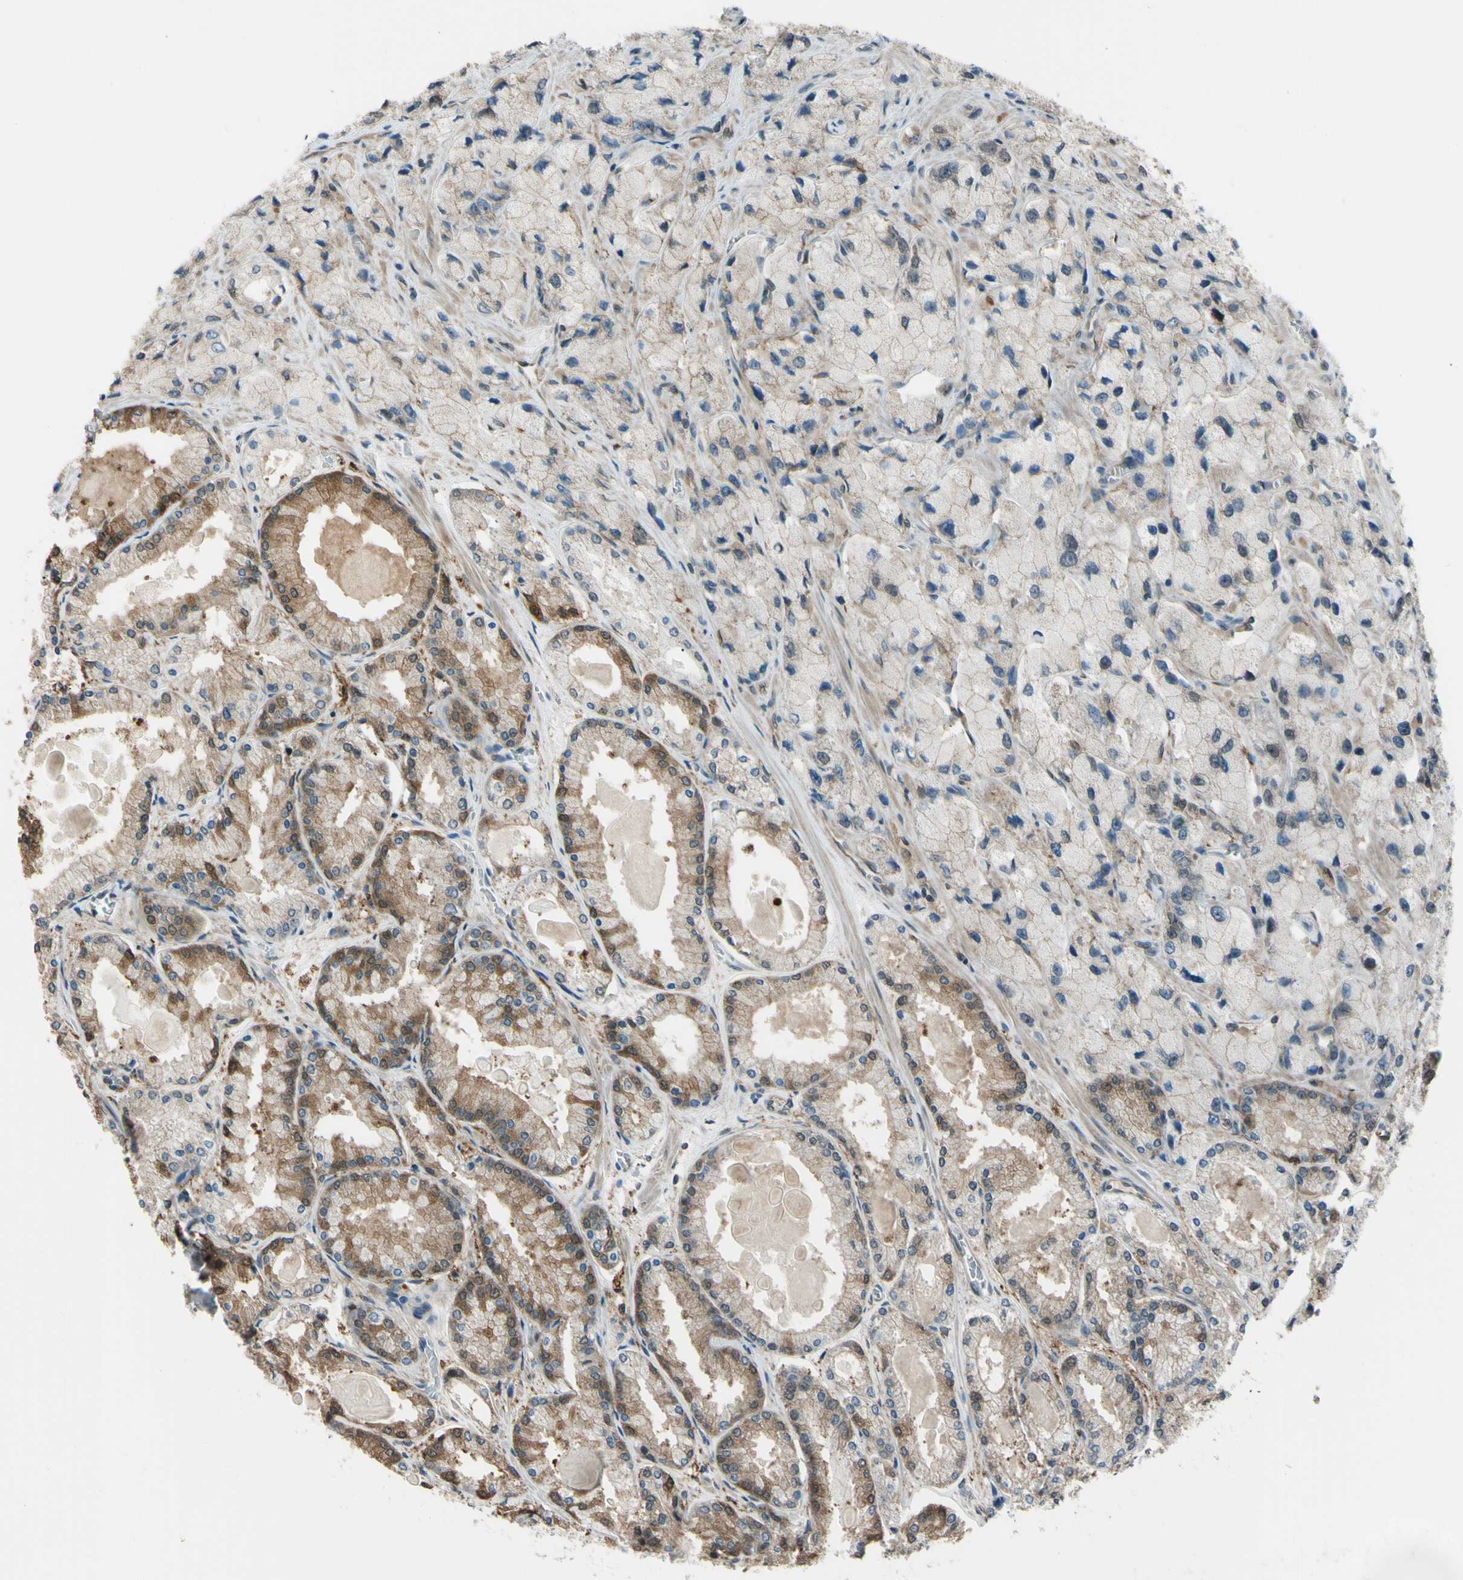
{"staining": {"intensity": "weak", "quantity": "25%-75%", "location": "cytoplasmic/membranous,nuclear"}, "tissue": "prostate cancer", "cell_type": "Tumor cells", "image_type": "cancer", "snomed": [{"axis": "morphology", "description": "Adenocarcinoma, High grade"}, {"axis": "topography", "description": "Prostate"}], "caption": "Human high-grade adenocarcinoma (prostate) stained with a protein marker reveals weak staining in tumor cells.", "gene": "FLII", "patient": {"sex": "male", "age": 58}}